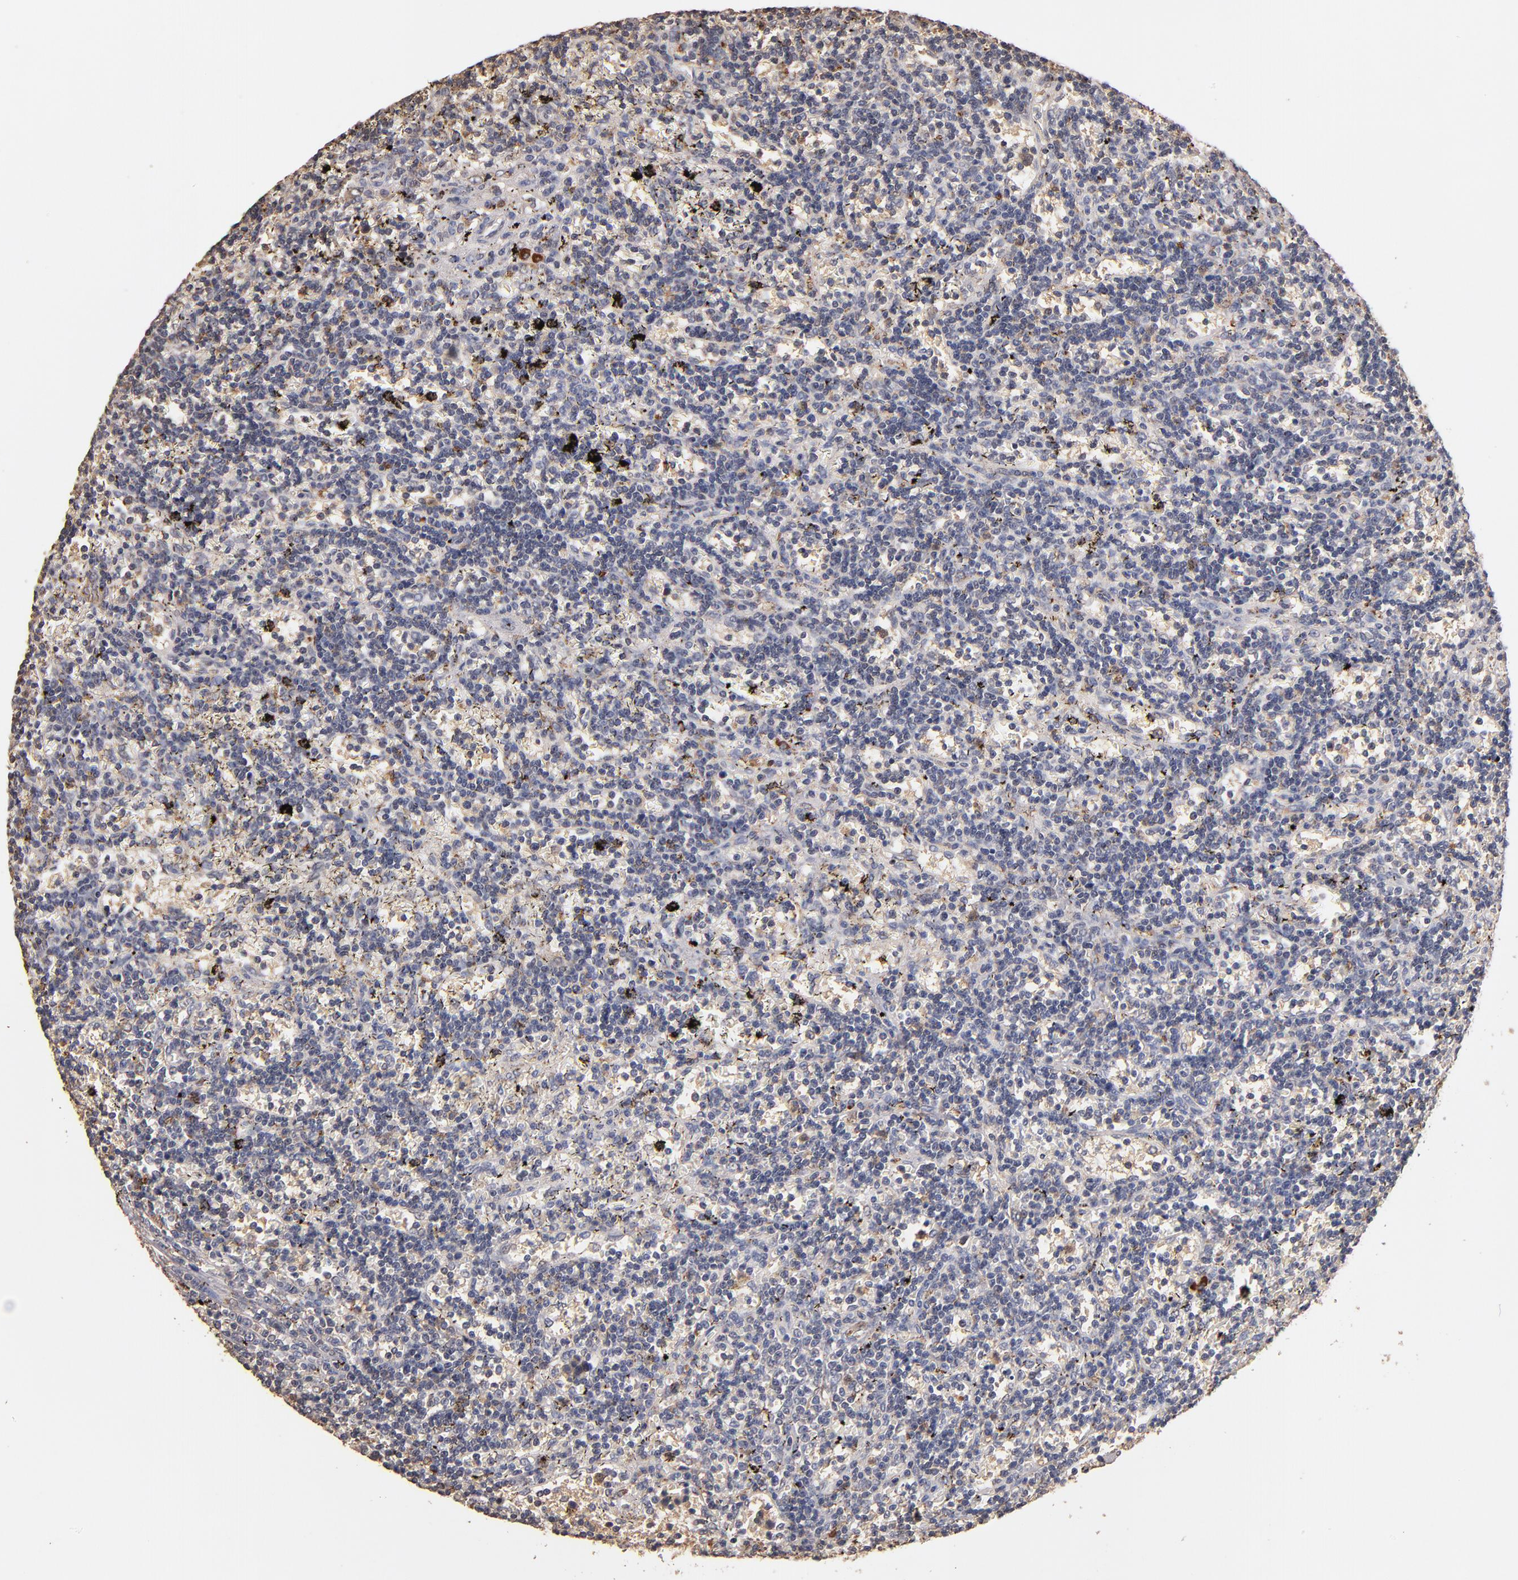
{"staining": {"intensity": "negative", "quantity": "none", "location": "none"}, "tissue": "lymphoma", "cell_type": "Tumor cells", "image_type": "cancer", "snomed": [{"axis": "morphology", "description": "Malignant lymphoma, non-Hodgkin's type, Low grade"}, {"axis": "topography", "description": "Spleen"}], "caption": "Malignant lymphoma, non-Hodgkin's type (low-grade) was stained to show a protein in brown. There is no significant expression in tumor cells.", "gene": "RO60", "patient": {"sex": "male", "age": 60}}